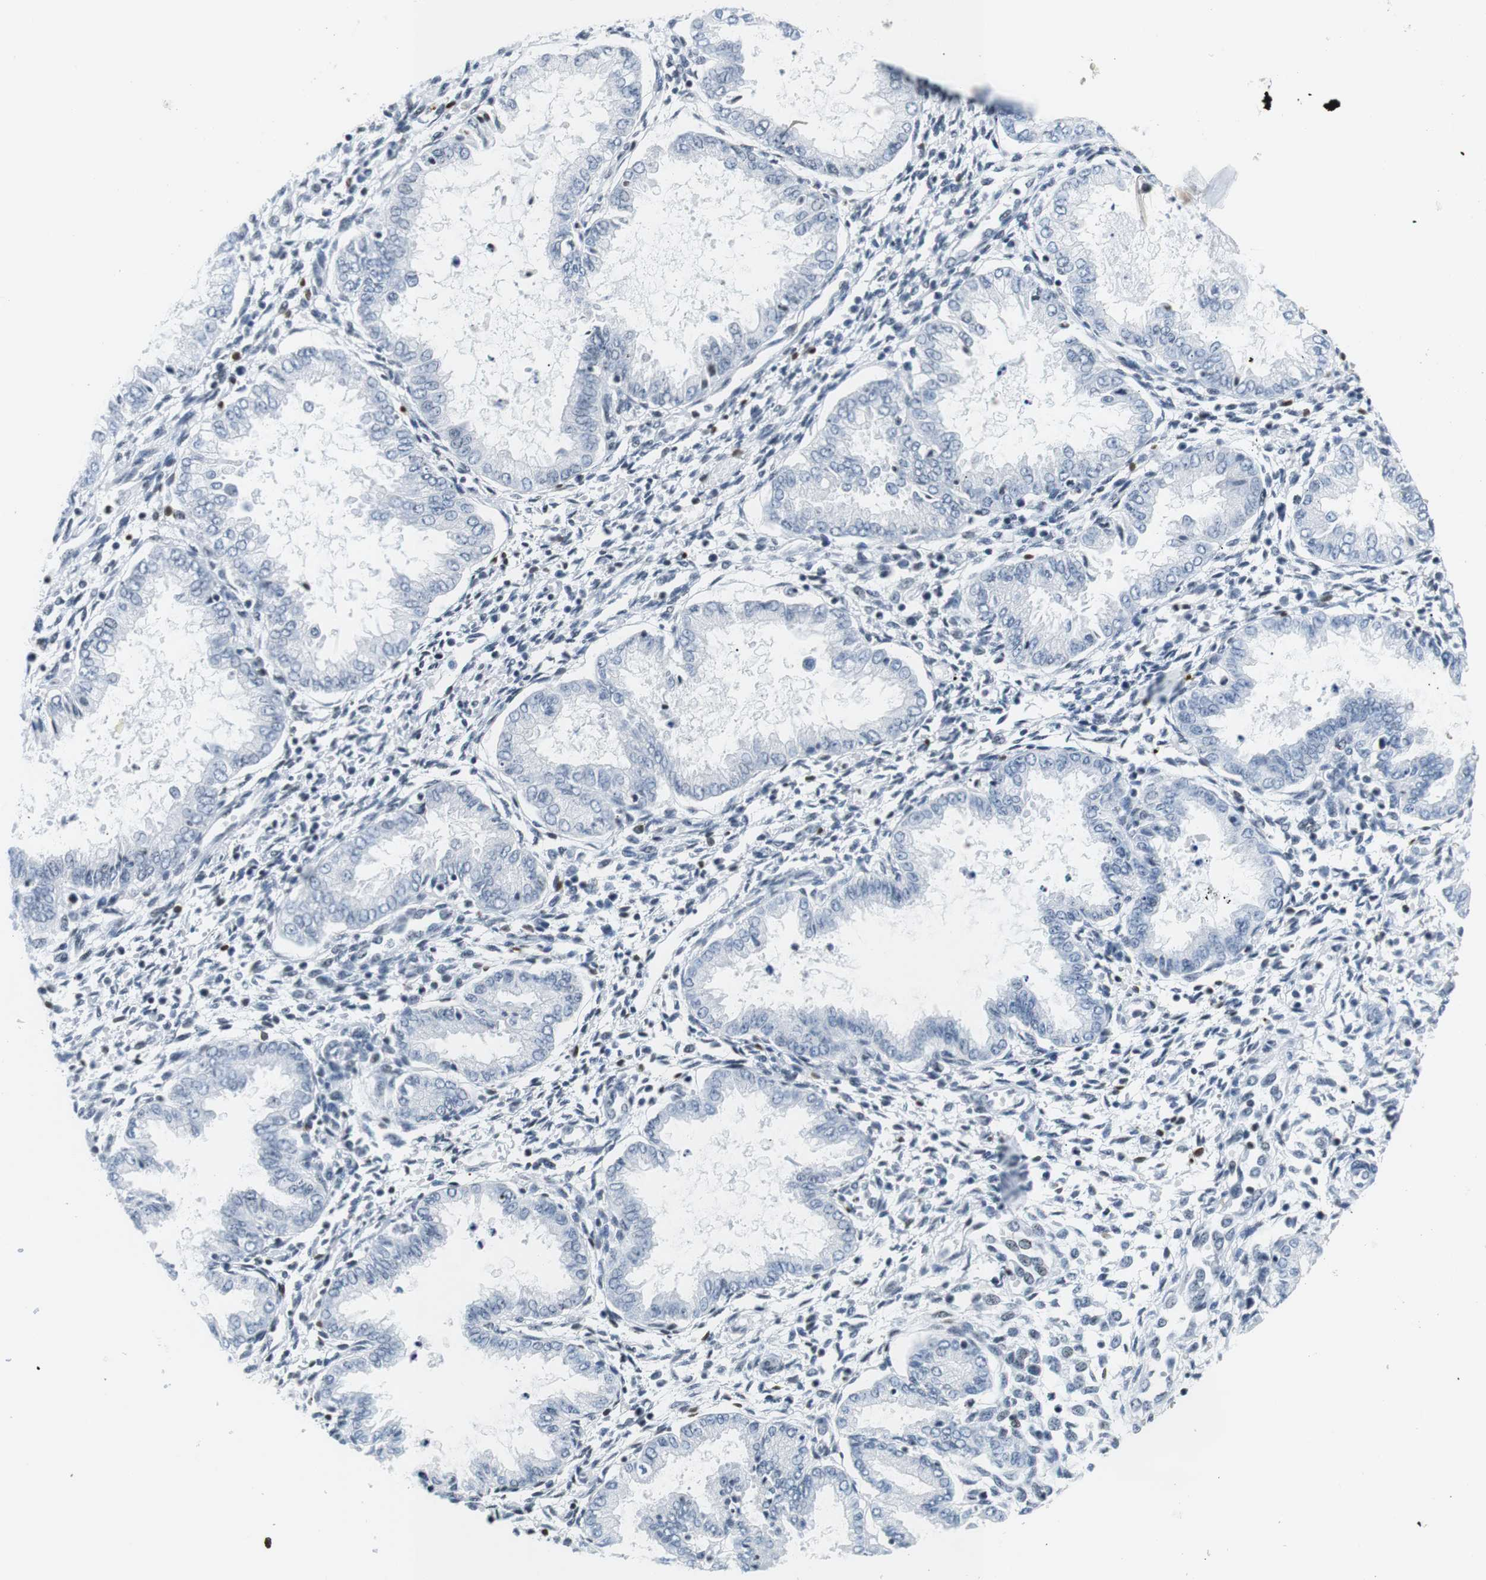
{"staining": {"intensity": "weak", "quantity": "<25%", "location": "nuclear"}, "tissue": "endometrium", "cell_type": "Cells in endometrial stroma", "image_type": "normal", "snomed": [{"axis": "morphology", "description": "Normal tissue, NOS"}, {"axis": "topography", "description": "Endometrium"}], "caption": "There is no significant expression in cells in endometrial stroma of endometrium. (Stains: DAB (3,3'-diaminobenzidine) IHC with hematoxylin counter stain, Microscopy: brightfield microscopy at high magnification).", "gene": "E2F2", "patient": {"sex": "female", "age": 33}}